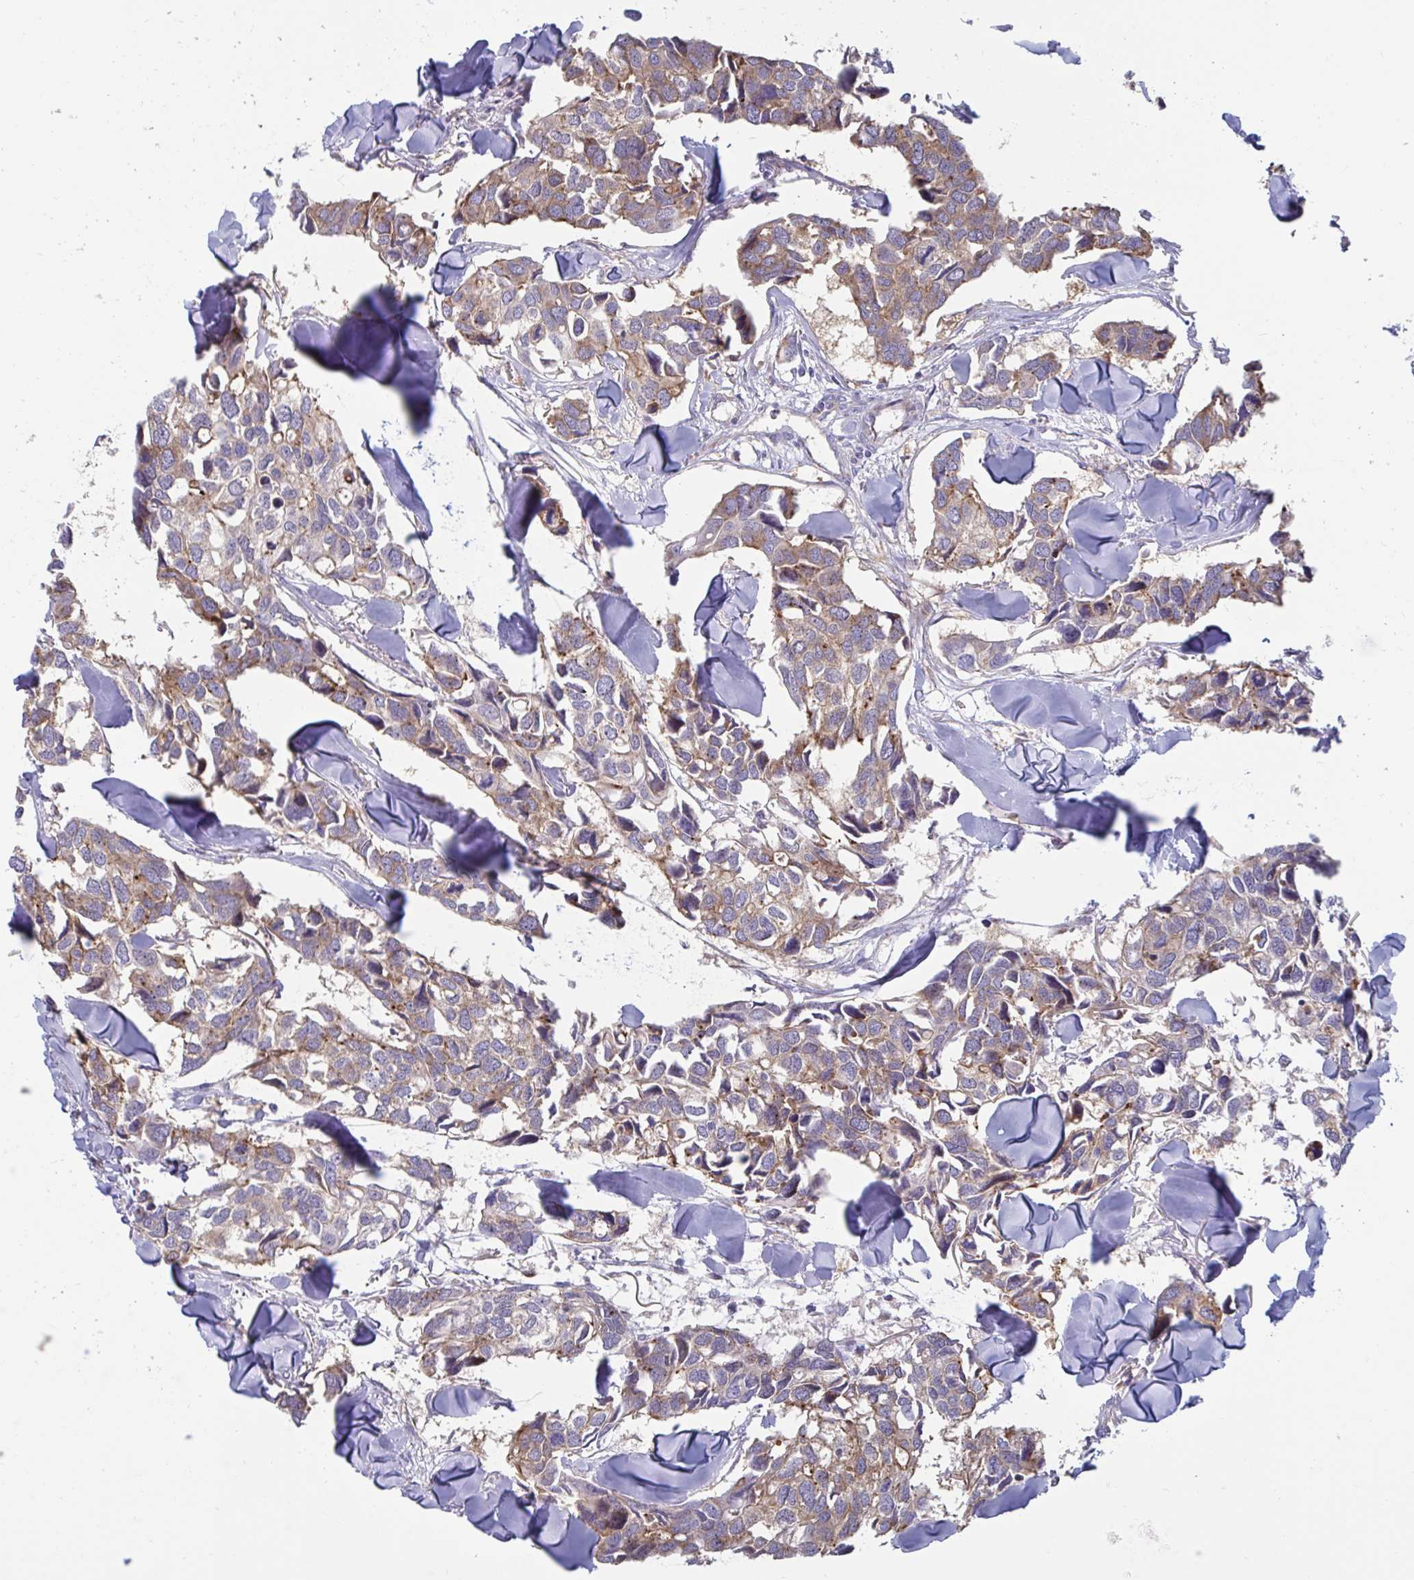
{"staining": {"intensity": "moderate", "quantity": ">75%", "location": "cytoplasmic/membranous"}, "tissue": "breast cancer", "cell_type": "Tumor cells", "image_type": "cancer", "snomed": [{"axis": "morphology", "description": "Duct carcinoma"}, {"axis": "topography", "description": "Breast"}], "caption": "The photomicrograph exhibits staining of breast infiltrating ductal carcinoma, revealing moderate cytoplasmic/membranous protein expression (brown color) within tumor cells.", "gene": "SLC9A6", "patient": {"sex": "female", "age": 83}}